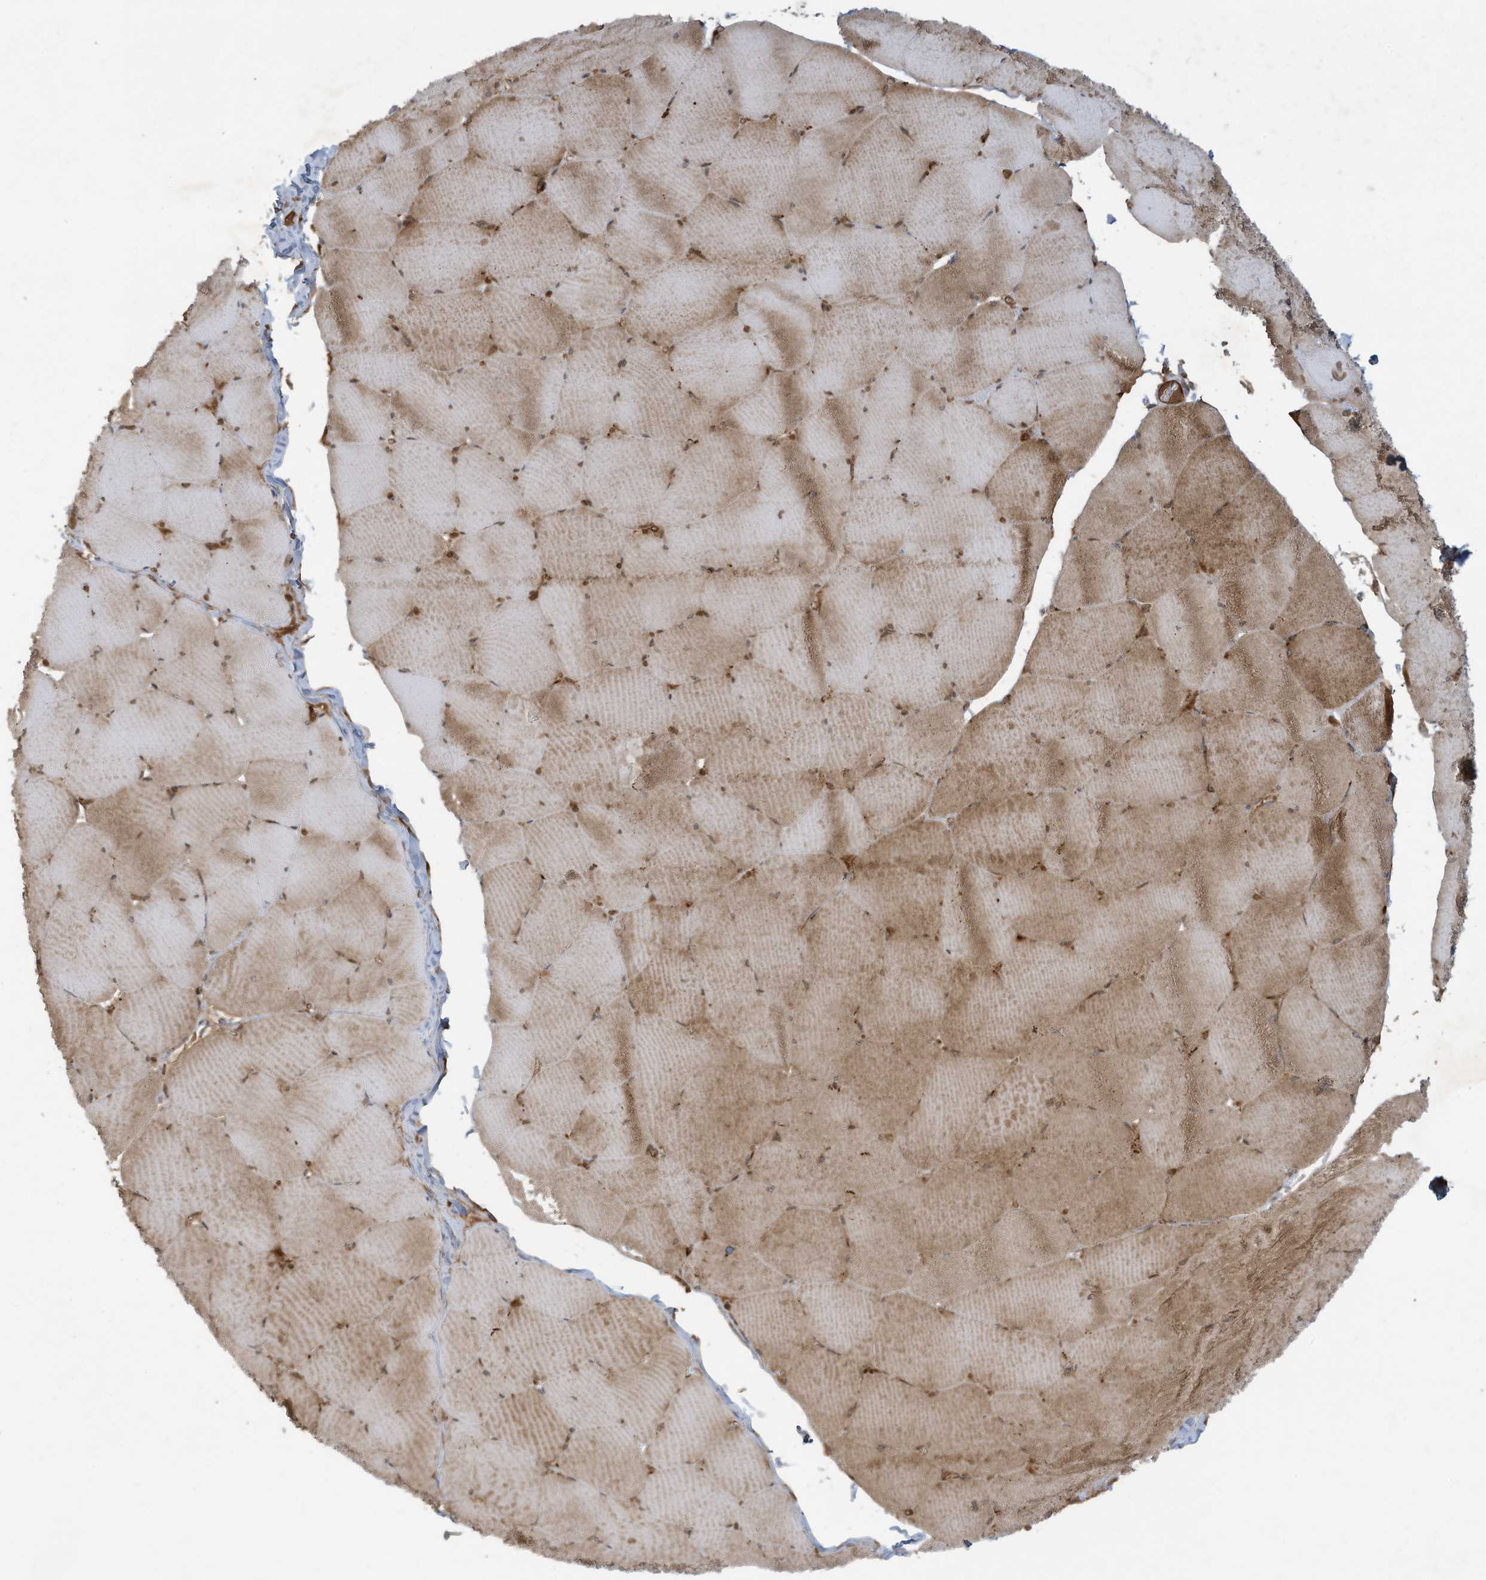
{"staining": {"intensity": "moderate", "quantity": ">75%", "location": "cytoplasmic/membranous"}, "tissue": "skeletal muscle", "cell_type": "Myocytes", "image_type": "normal", "snomed": [{"axis": "morphology", "description": "Normal tissue, NOS"}, {"axis": "topography", "description": "Skeletal muscle"}, {"axis": "topography", "description": "Head-Neck"}], "caption": "Immunohistochemistry (IHC) image of unremarkable skeletal muscle: human skeletal muscle stained using immunohistochemistry (IHC) displays medium levels of moderate protein expression localized specifically in the cytoplasmic/membranous of myocytes, appearing as a cytoplasmic/membranous brown color.", "gene": "DDIT4", "patient": {"sex": "male", "age": 66}}